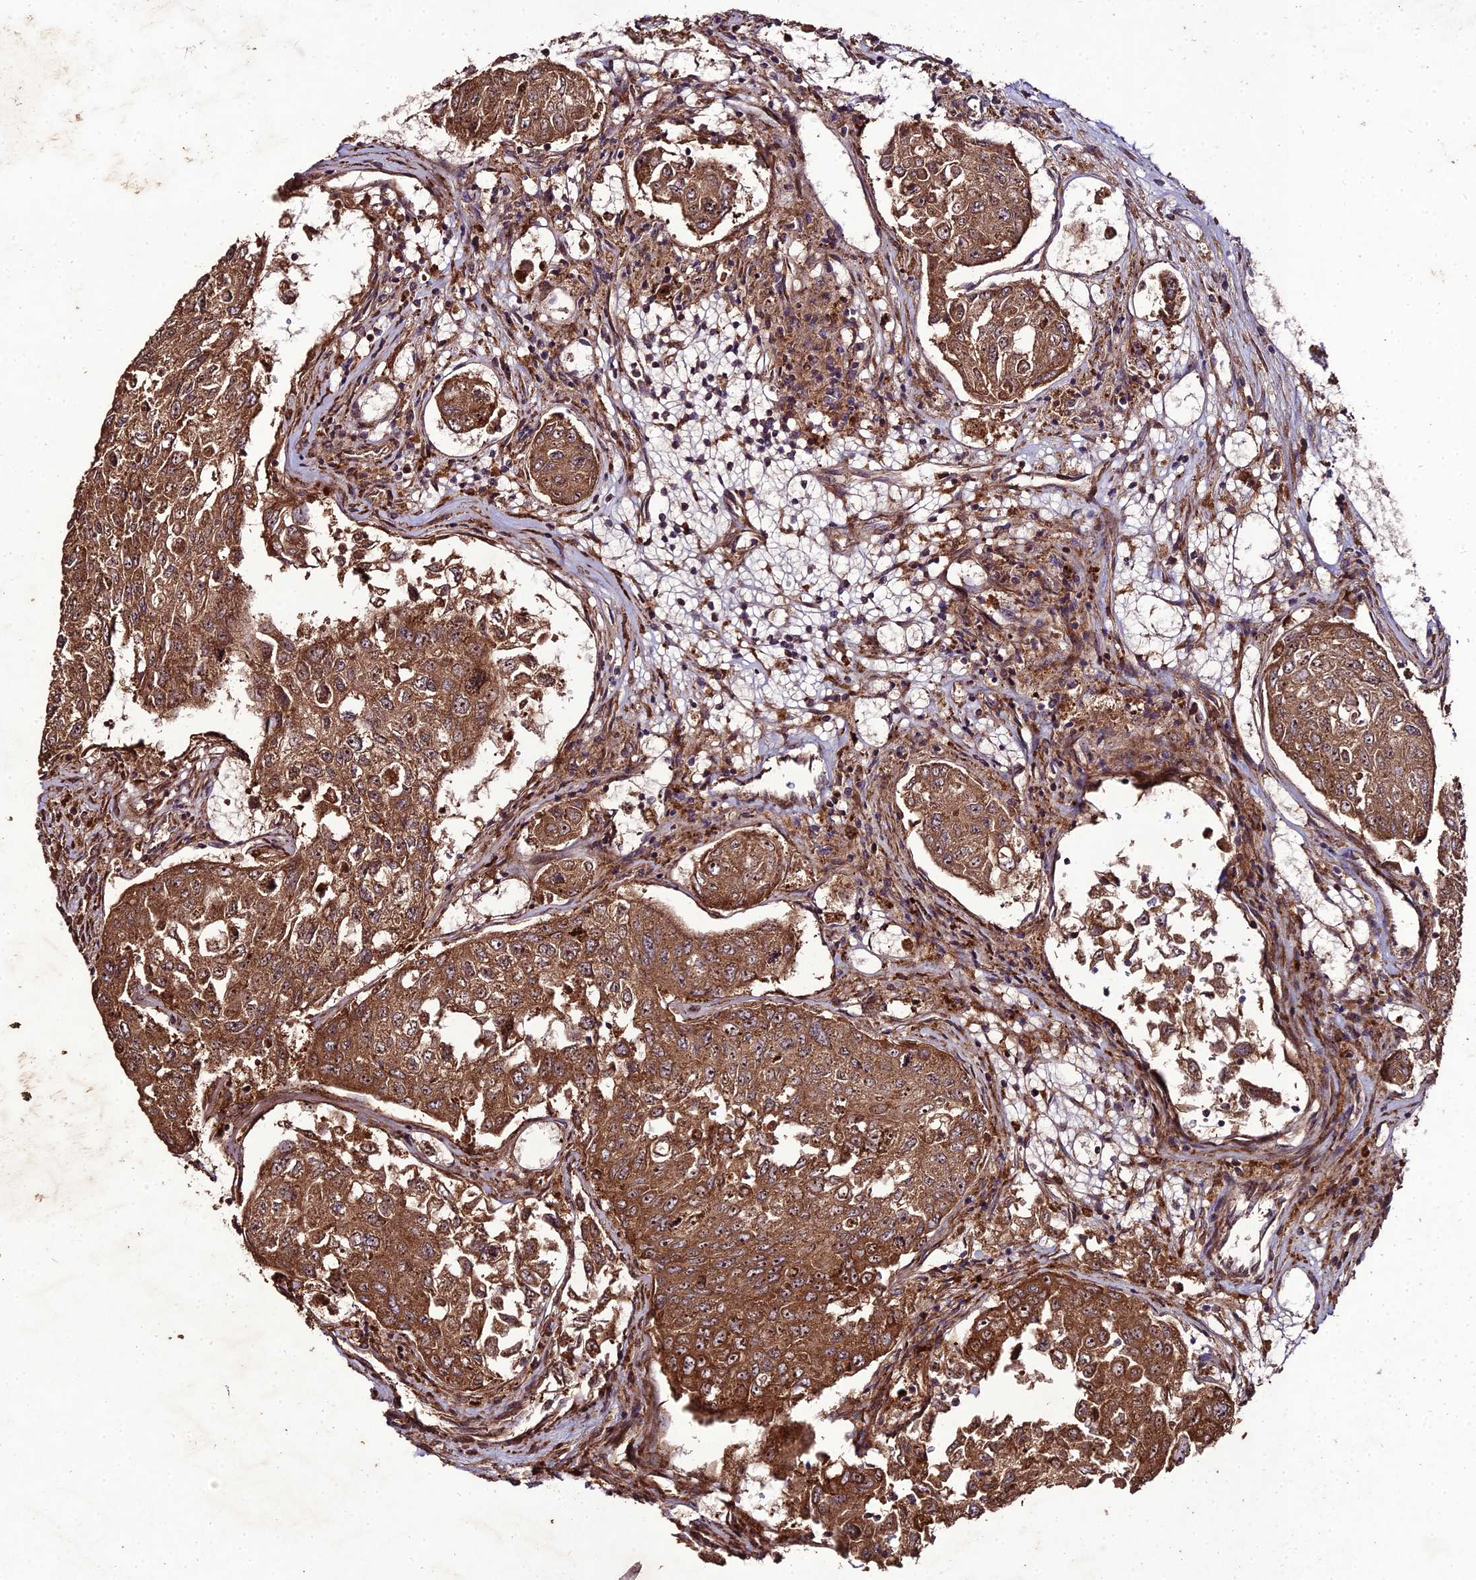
{"staining": {"intensity": "moderate", "quantity": ">75%", "location": "cytoplasmic/membranous"}, "tissue": "urothelial cancer", "cell_type": "Tumor cells", "image_type": "cancer", "snomed": [{"axis": "morphology", "description": "Urothelial carcinoma, High grade"}, {"axis": "topography", "description": "Lymph node"}, {"axis": "topography", "description": "Urinary bladder"}], "caption": "About >75% of tumor cells in high-grade urothelial carcinoma show moderate cytoplasmic/membranous protein staining as visualized by brown immunohistochemical staining.", "gene": "ZNF766", "patient": {"sex": "male", "age": 51}}